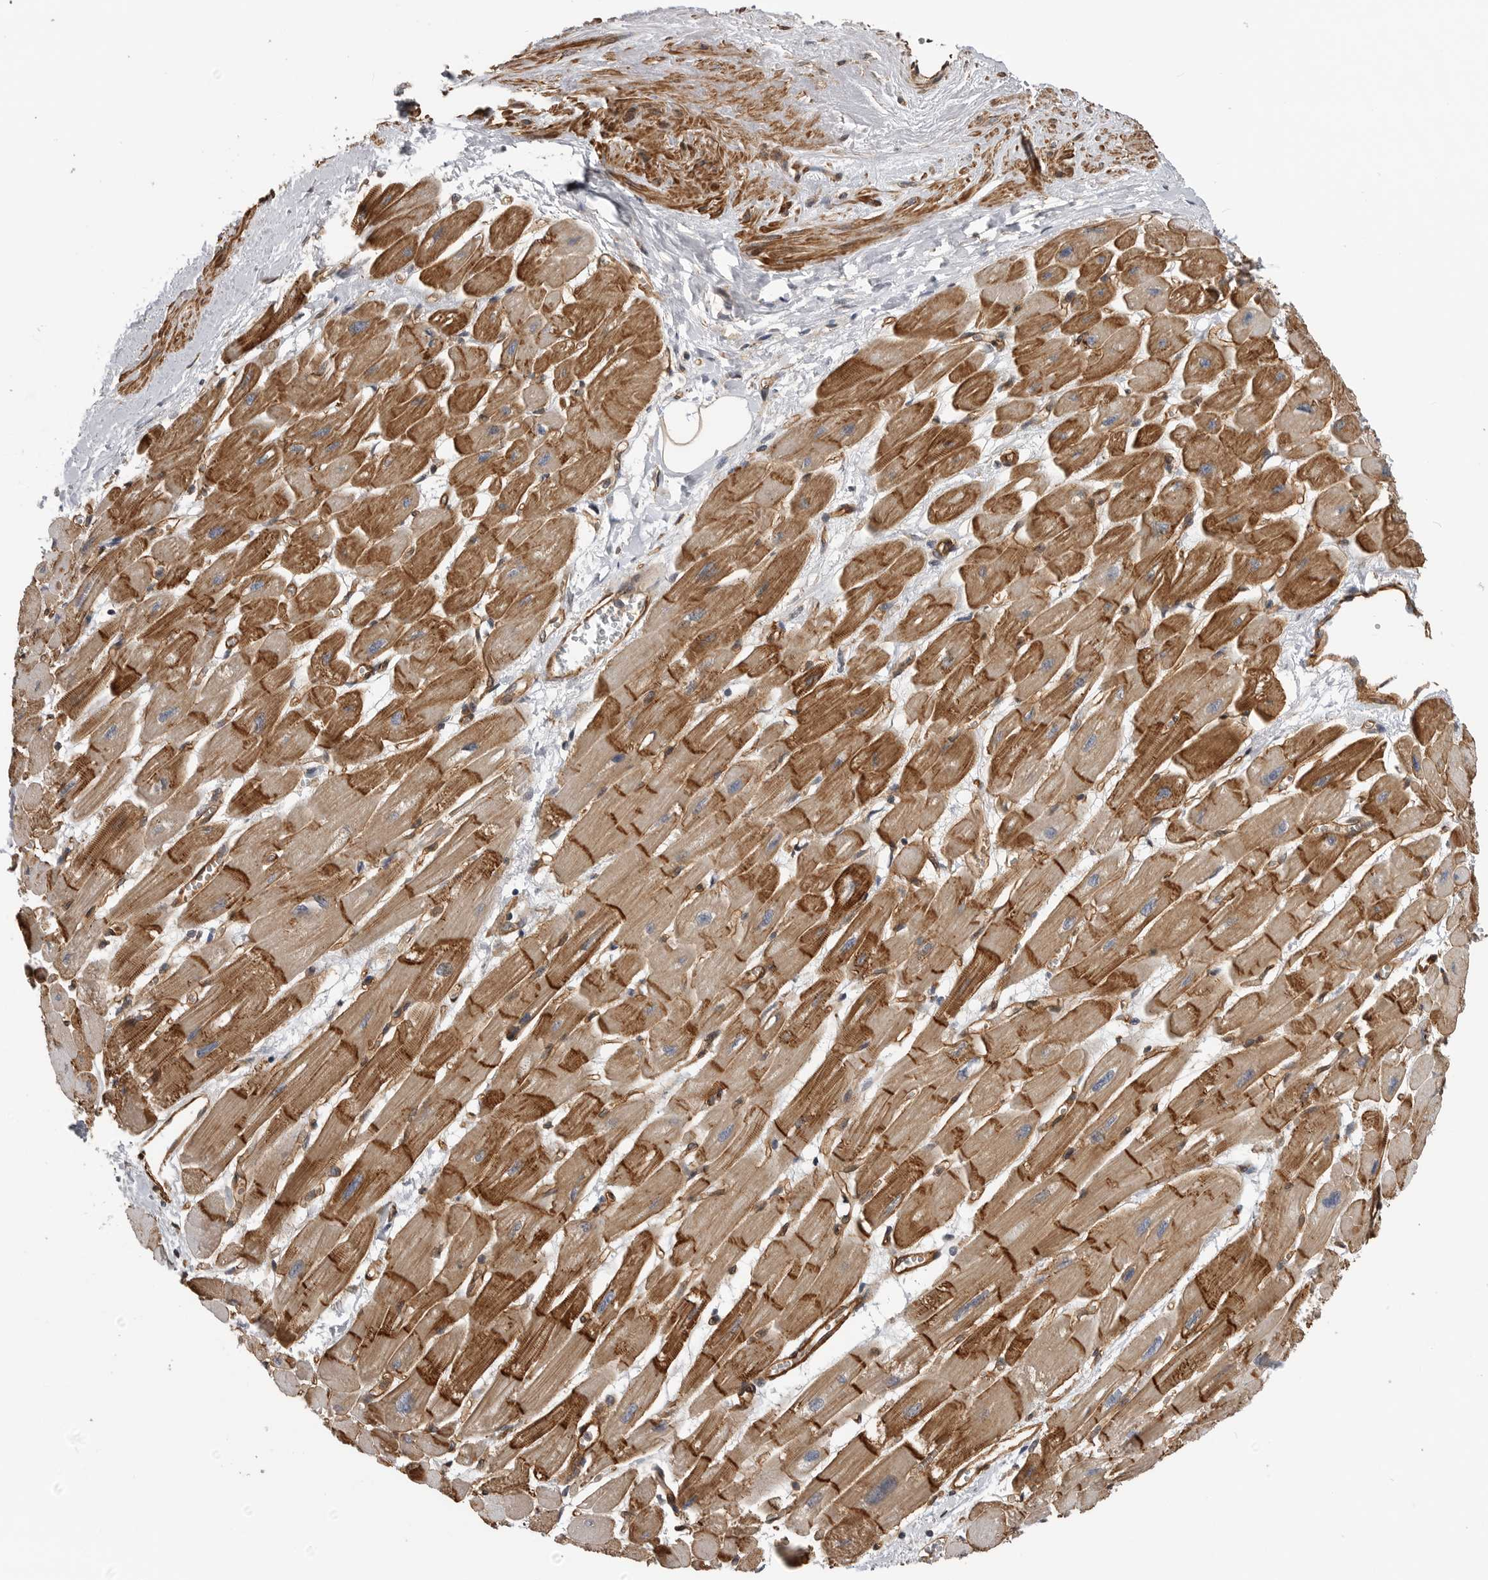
{"staining": {"intensity": "strong", "quantity": ">75%", "location": "cytoplasmic/membranous"}, "tissue": "heart muscle", "cell_type": "Cardiomyocytes", "image_type": "normal", "snomed": [{"axis": "morphology", "description": "Normal tissue, NOS"}, {"axis": "topography", "description": "Heart"}], "caption": "A brown stain shows strong cytoplasmic/membranous positivity of a protein in cardiomyocytes of benign heart muscle.", "gene": "TRIM56", "patient": {"sex": "female", "age": 54}}